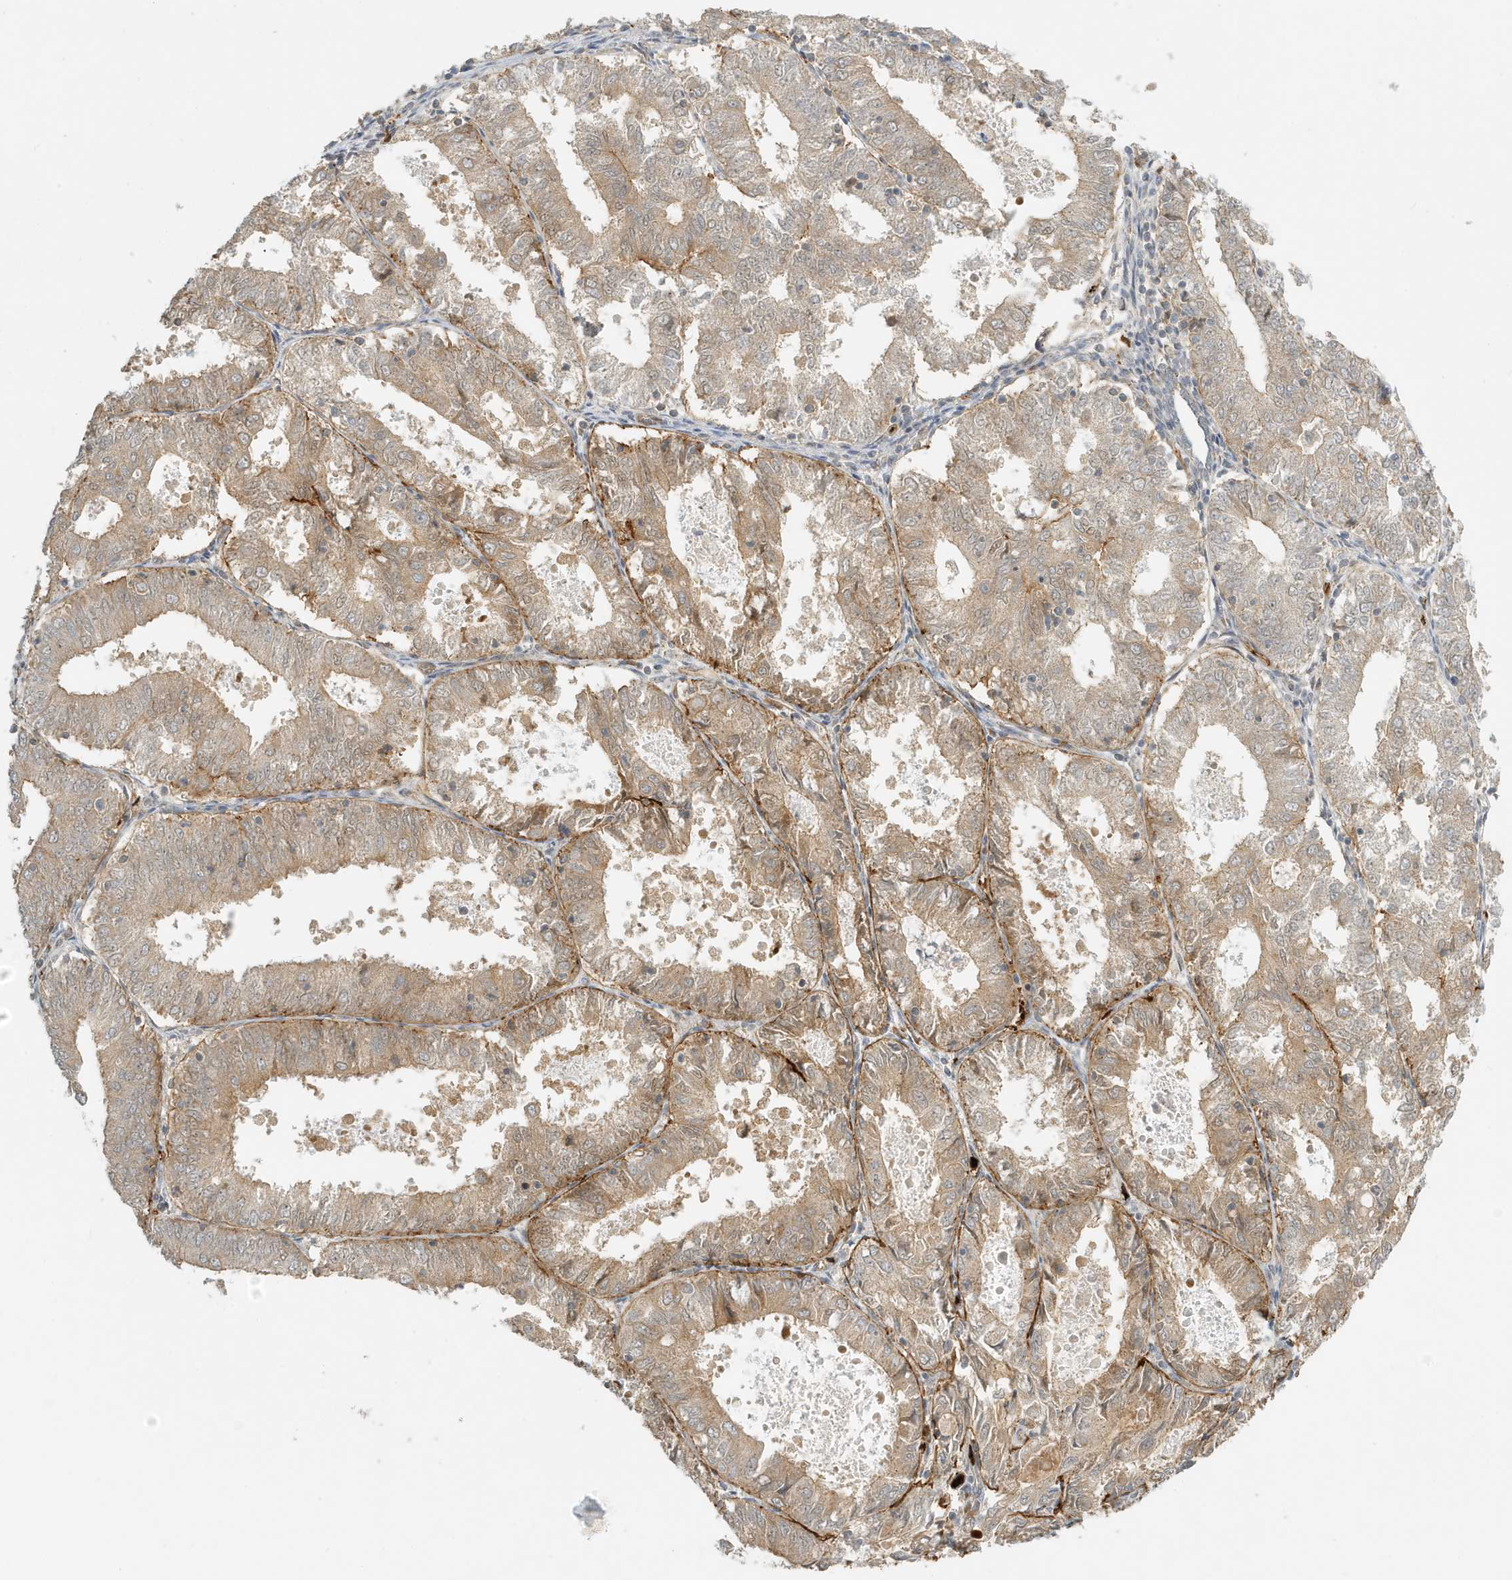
{"staining": {"intensity": "weak", "quantity": "25%-75%", "location": "cytoplasmic/membranous"}, "tissue": "endometrial cancer", "cell_type": "Tumor cells", "image_type": "cancer", "snomed": [{"axis": "morphology", "description": "Adenocarcinoma, NOS"}, {"axis": "topography", "description": "Endometrium"}], "caption": "This is a photomicrograph of IHC staining of endometrial adenocarcinoma, which shows weak expression in the cytoplasmic/membranous of tumor cells.", "gene": "FYCO1", "patient": {"sex": "female", "age": 57}}